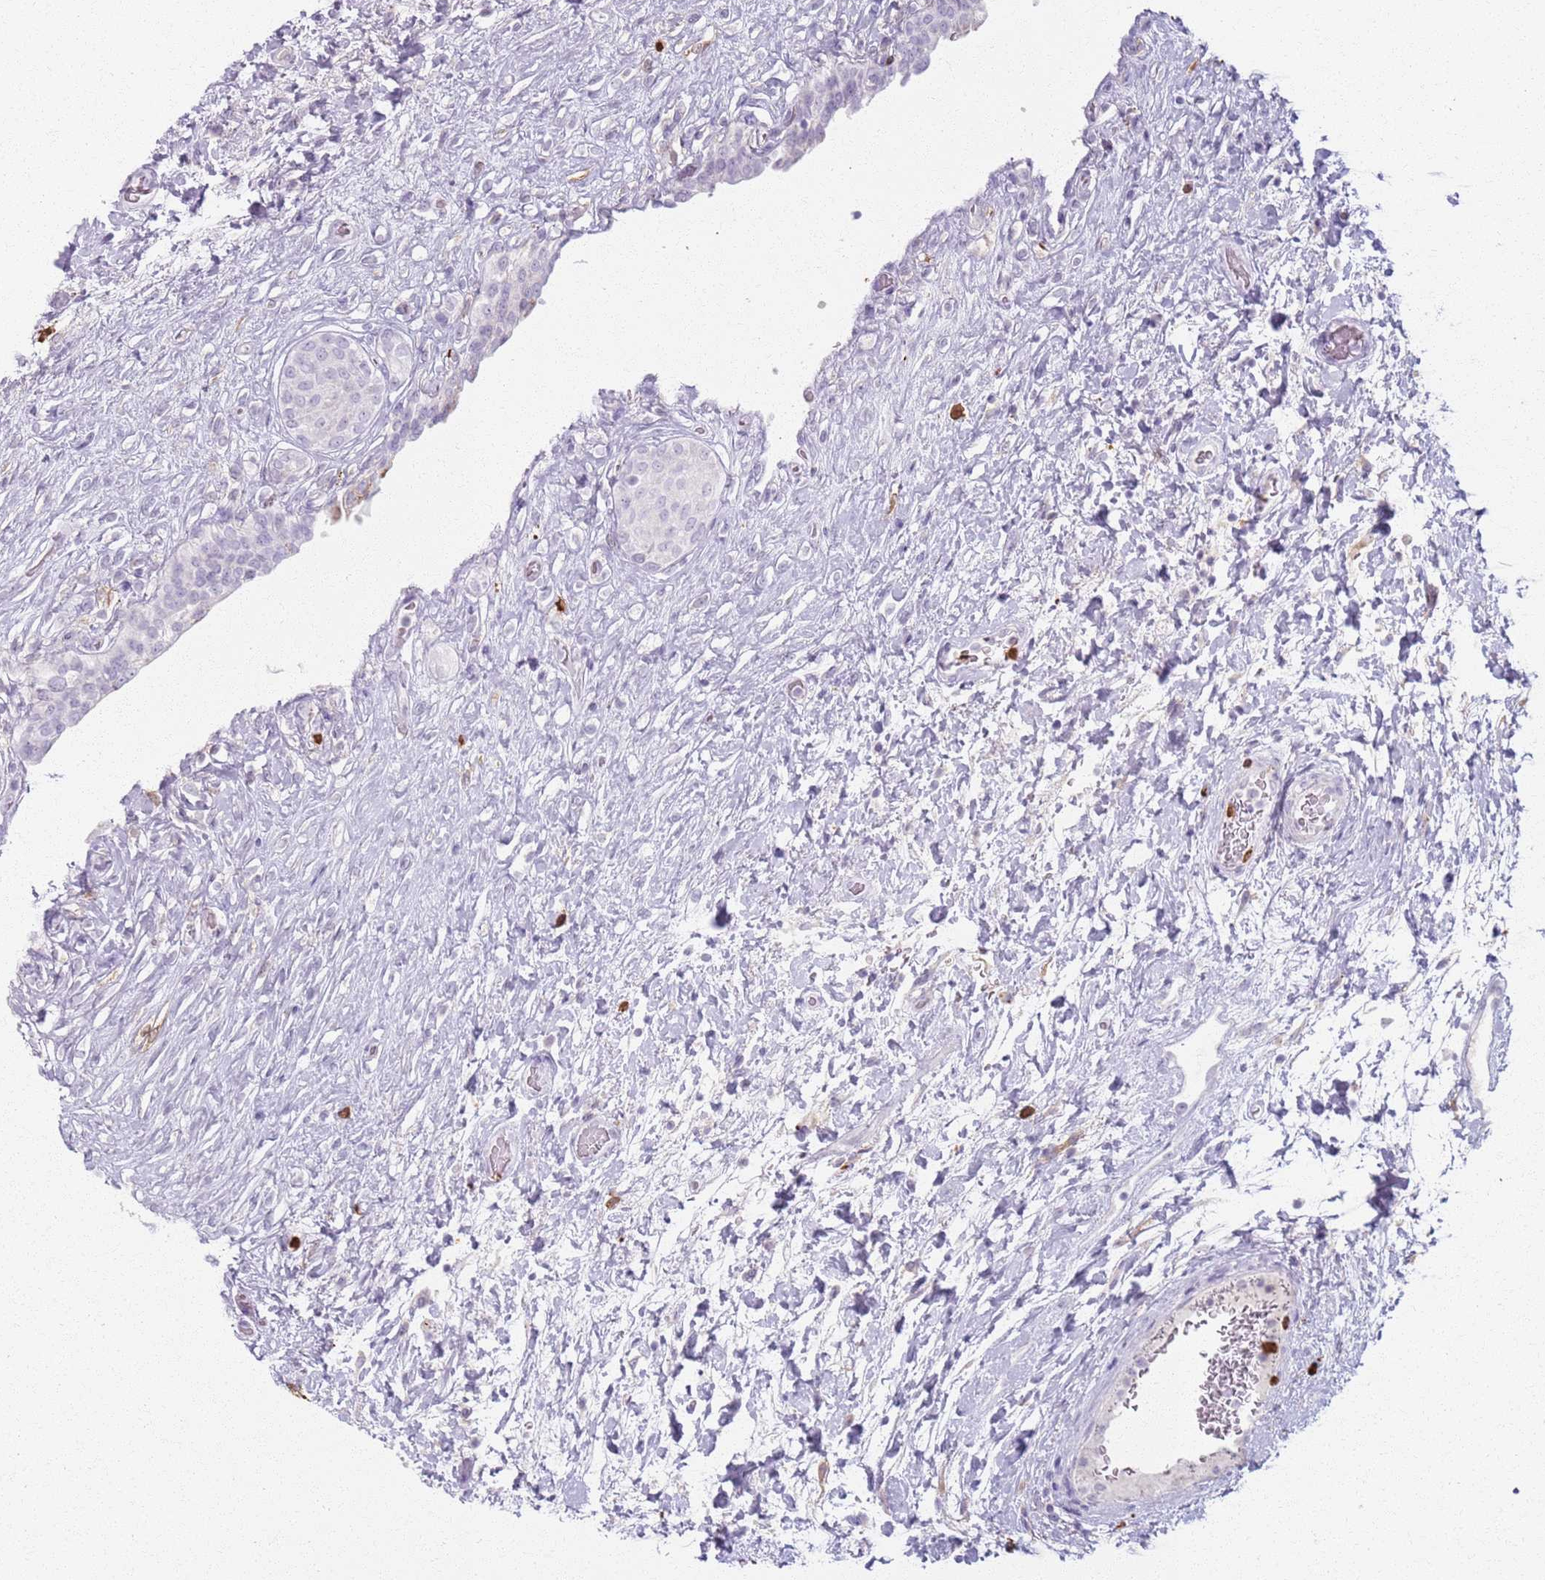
{"staining": {"intensity": "negative", "quantity": "none", "location": "none"}, "tissue": "urinary bladder", "cell_type": "Urothelial cells", "image_type": "normal", "snomed": [{"axis": "morphology", "description": "Normal tissue, NOS"}, {"axis": "topography", "description": "Urinary bladder"}], "caption": "A high-resolution micrograph shows immunohistochemistry staining of benign urinary bladder, which shows no significant positivity in urothelial cells. (Stains: DAB (3,3'-diaminobenzidine) immunohistochemistry with hematoxylin counter stain, Microscopy: brightfield microscopy at high magnification).", "gene": "GDPGP1", "patient": {"sex": "male", "age": 74}}